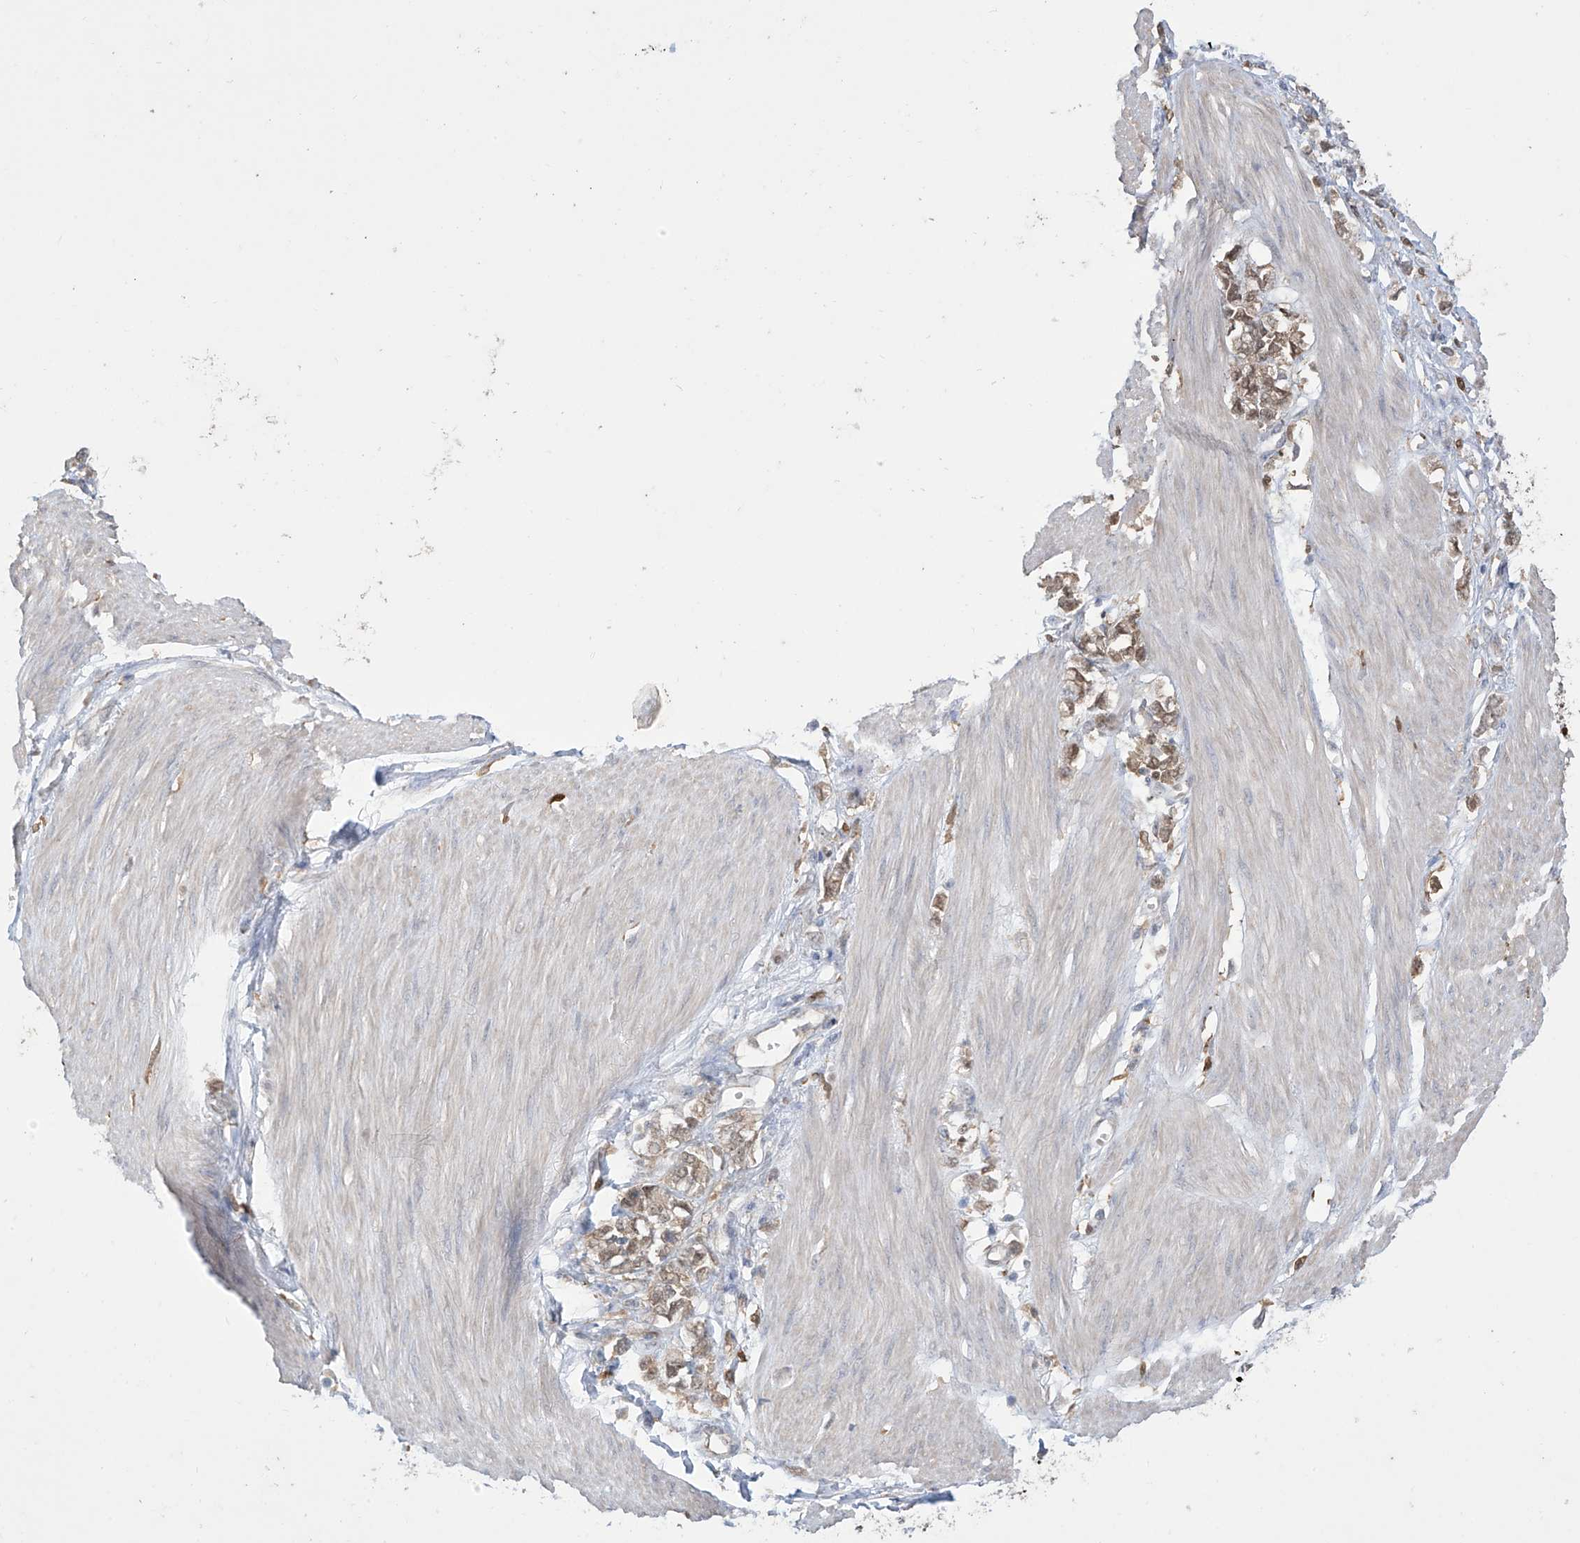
{"staining": {"intensity": "moderate", "quantity": ">75%", "location": "cytoplasmic/membranous,nuclear"}, "tissue": "stomach cancer", "cell_type": "Tumor cells", "image_type": "cancer", "snomed": [{"axis": "morphology", "description": "Adenocarcinoma, NOS"}, {"axis": "topography", "description": "Stomach"}], "caption": "DAB (3,3'-diaminobenzidine) immunohistochemical staining of adenocarcinoma (stomach) reveals moderate cytoplasmic/membranous and nuclear protein positivity in approximately >75% of tumor cells.", "gene": "IDH1", "patient": {"sex": "female", "age": 76}}